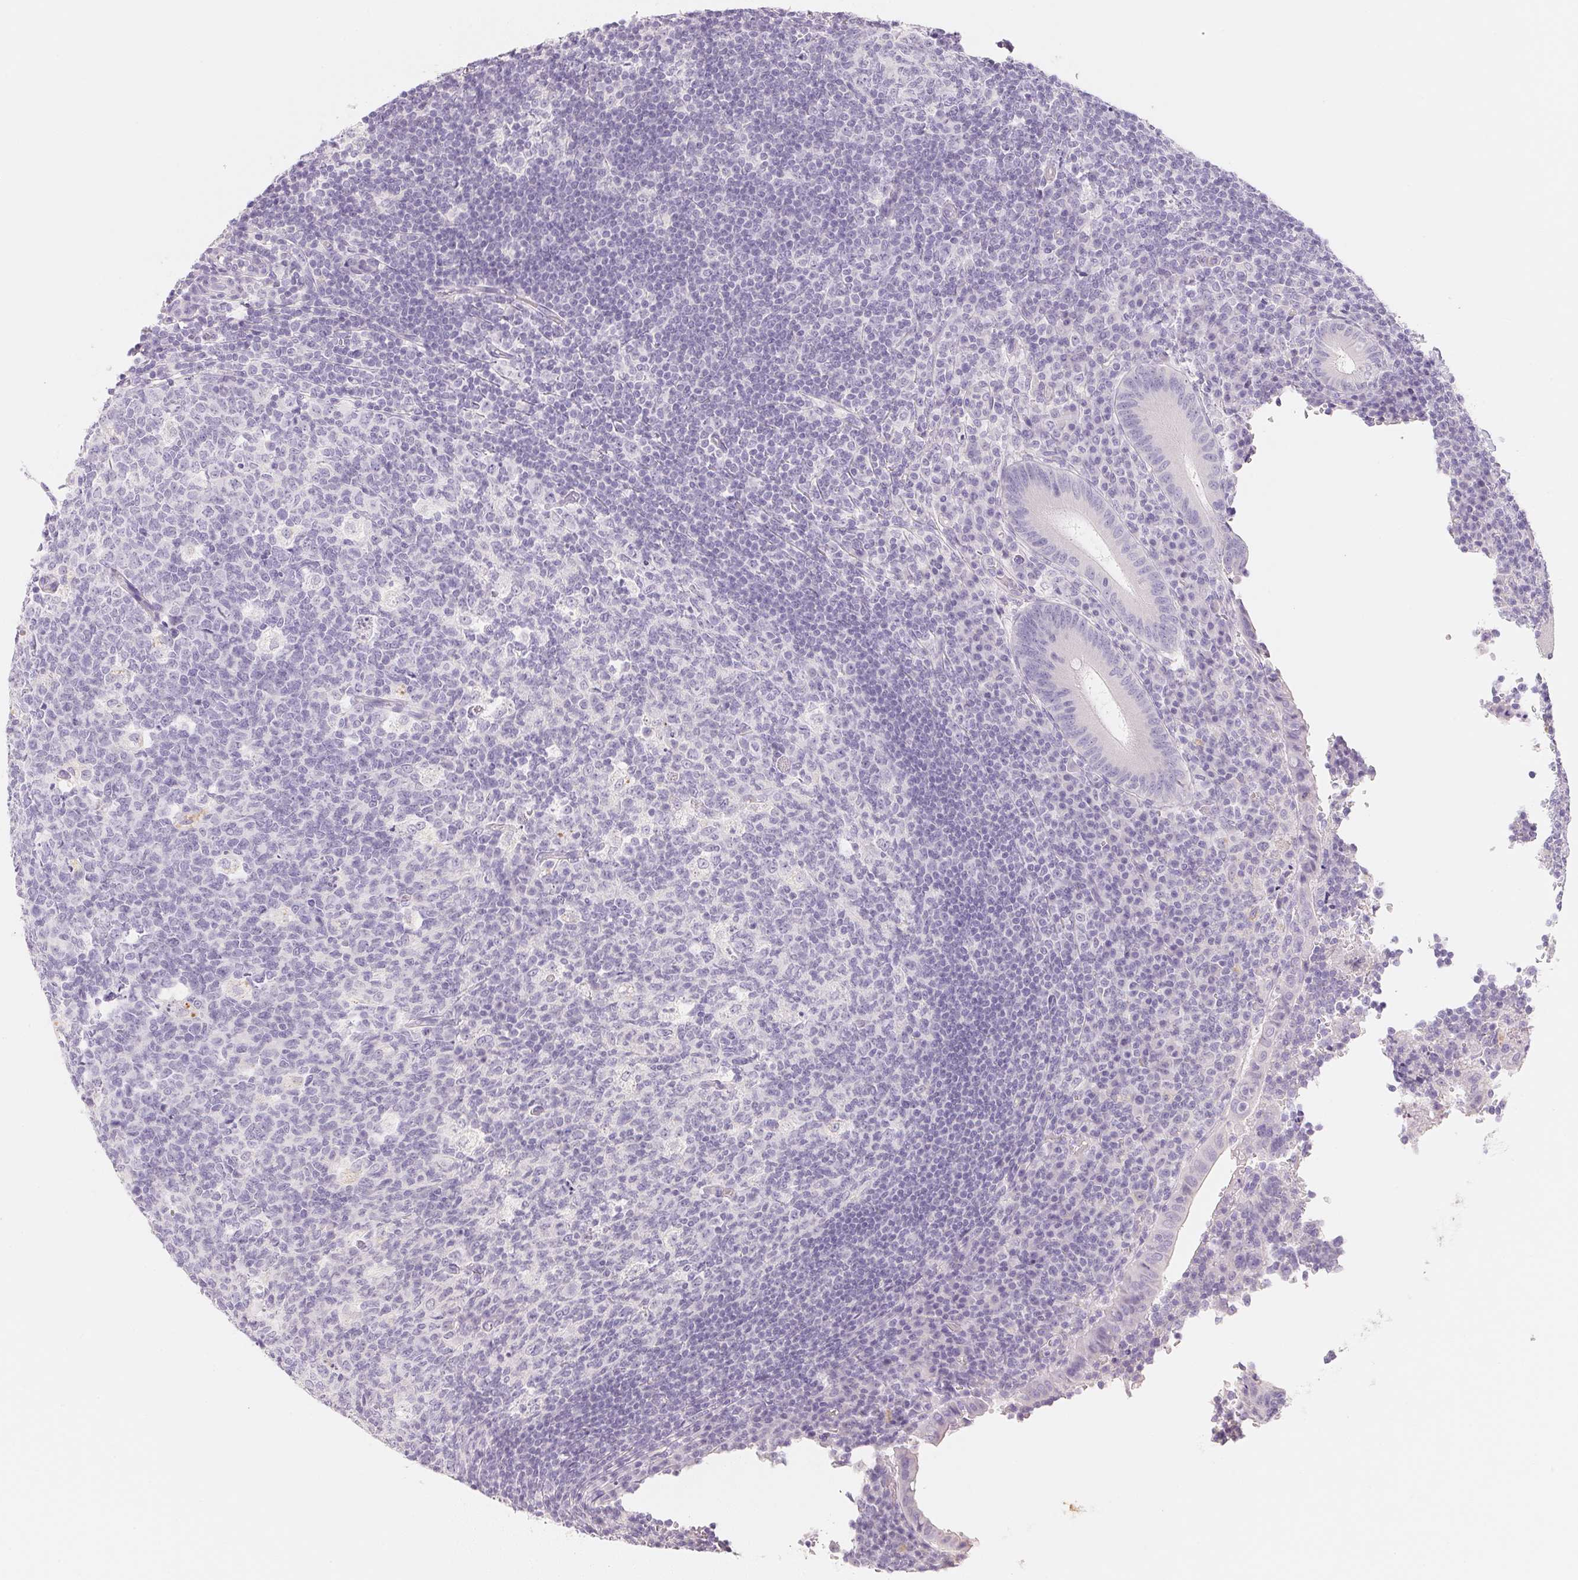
{"staining": {"intensity": "negative", "quantity": "none", "location": "none"}, "tissue": "appendix", "cell_type": "Glandular cells", "image_type": "normal", "snomed": [{"axis": "morphology", "description": "Normal tissue, NOS"}, {"axis": "topography", "description": "Appendix"}], "caption": "The micrograph displays no significant staining in glandular cells of appendix. The staining was performed using DAB (3,3'-diaminobenzidine) to visualize the protein expression in brown, while the nuclei were stained in blue with hematoxylin (Magnification: 20x).", "gene": "ACP3", "patient": {"sex": "male", "age": 18}}